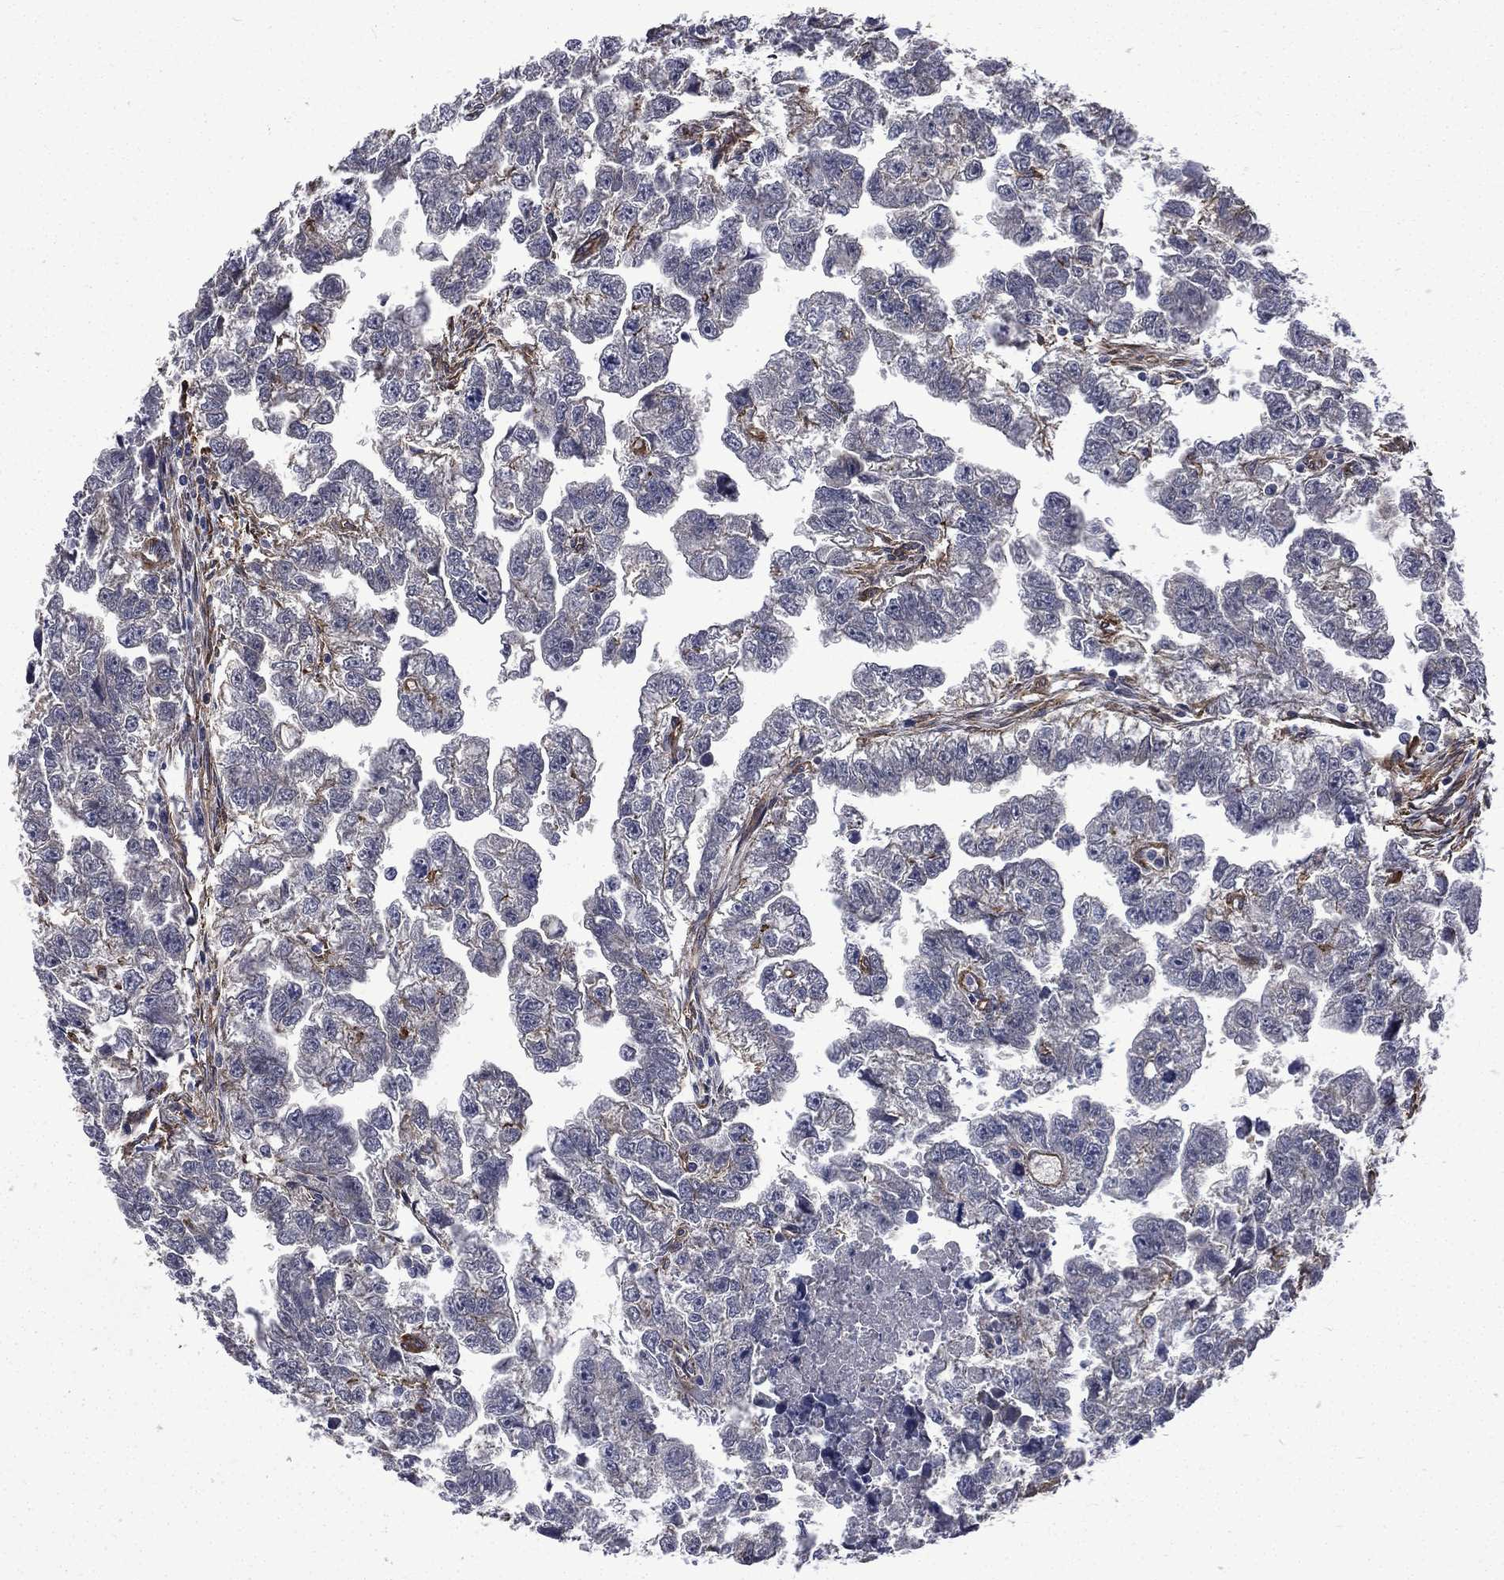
{"staining": {"intensity": "negative", "quantity": "none", "location": "none"}, "tissue": "testis cancer", "cell_type": "Tumor cells", "image_type": "cancer", "snomed": [{"axis": "morphology", "description": "Carcinoma, Embryonal, NOS"}, {"axis": "morphology", "description": "Teratoma, malignant, NOS"}, {"axis": "topography", "description": "Testis"}], "caption": "The image exhibits no significant staining in tumor cells of testis cancer.", "gene": "PPFIBP1", "patient": {"sex": "male", "age": 44}}